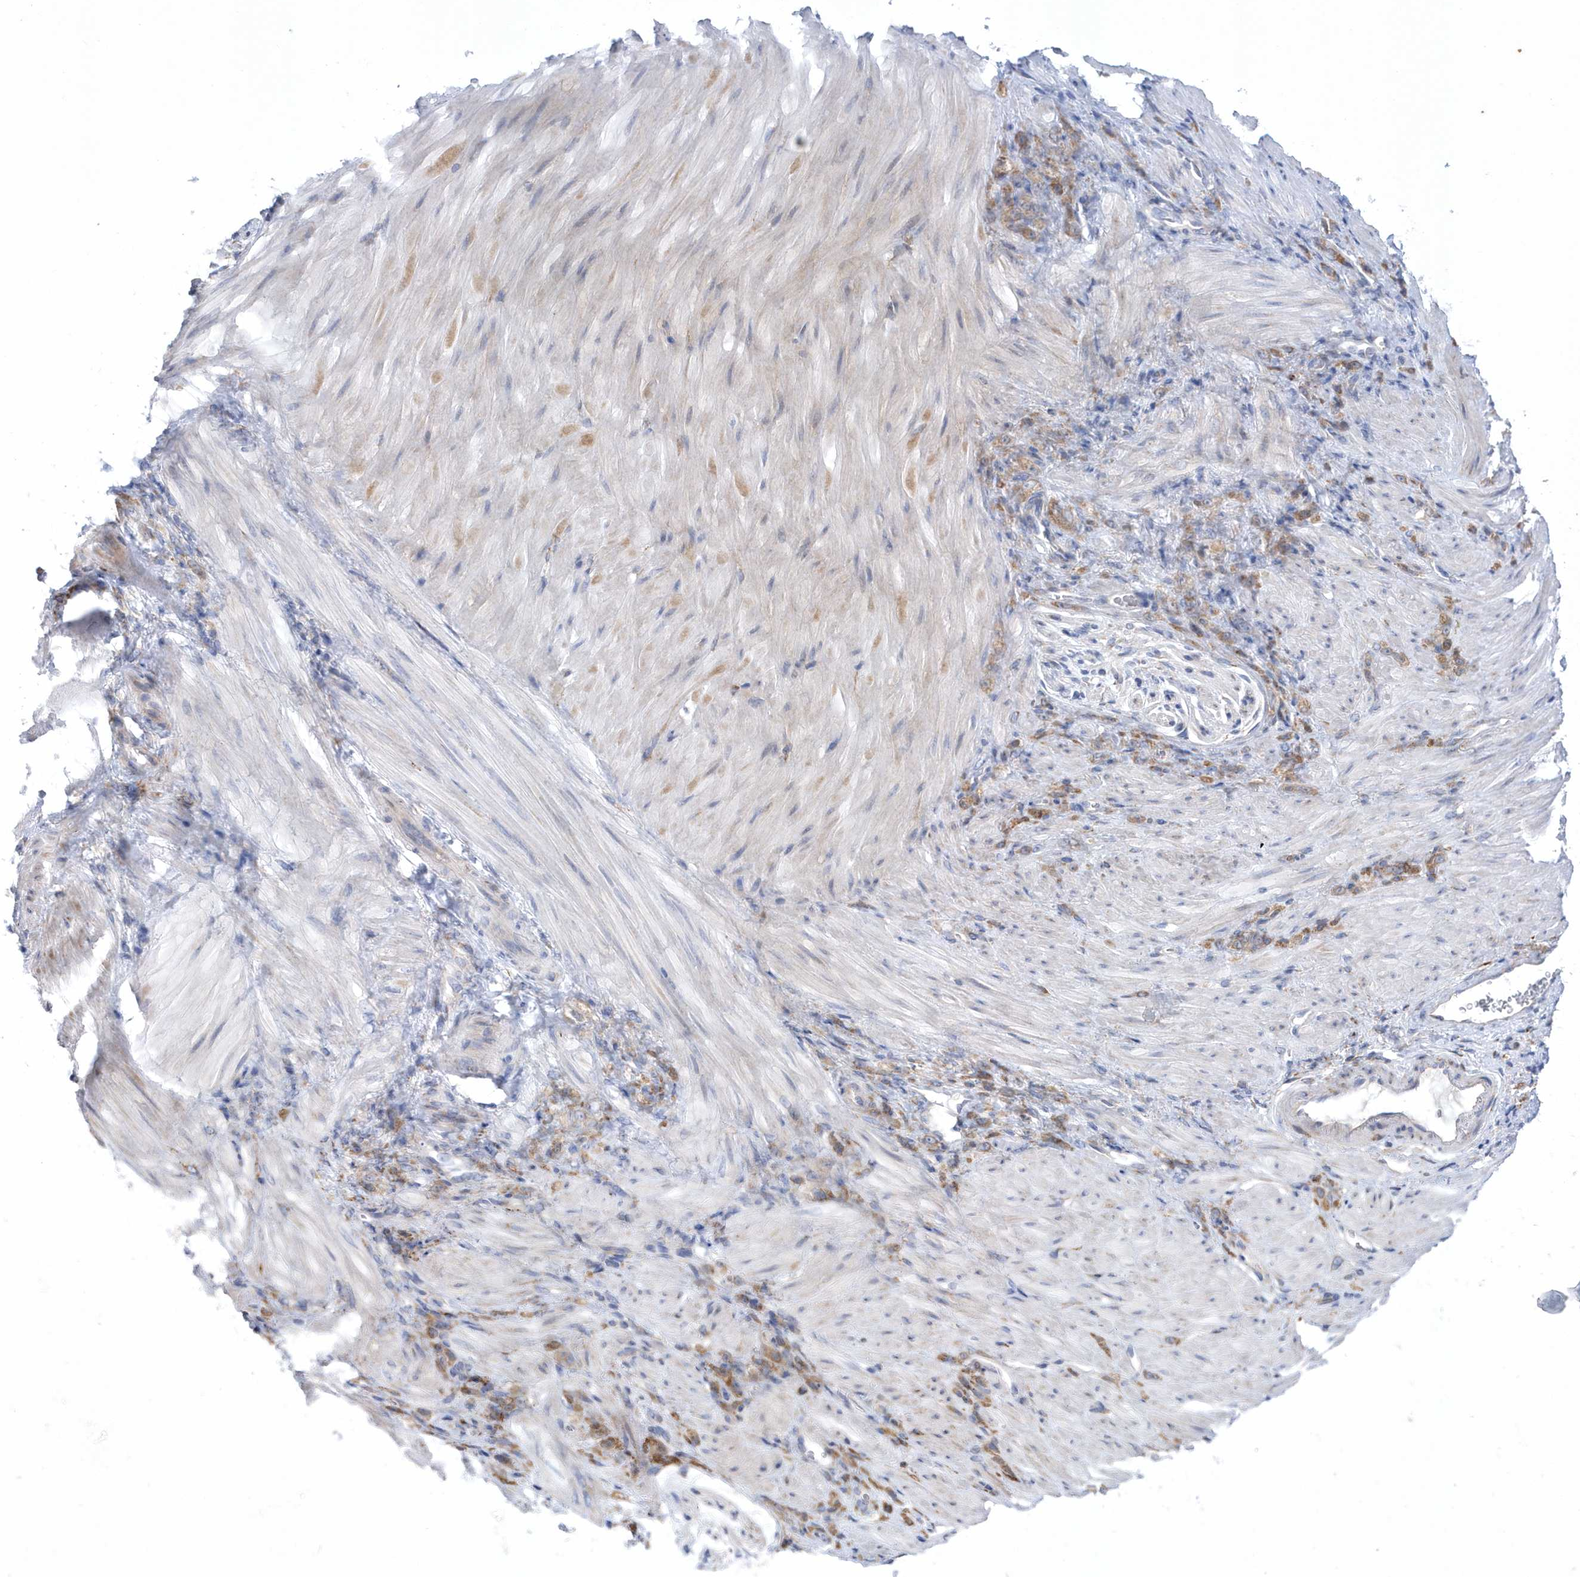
{"staining": {"intensity": "moderate", "quantity": ">75%", "location": "cytoplasmic/membranous"}, "tissue": "stomach cancer", "cell_type": "Tumor cells", "image_type": "cancer", "snomed": [{"axis": "morphology", "description": "Normal tissue, NOS"}, {"axis": "morphology", "description": "Adenocarcinoma, NOS"}, {"axis": "topography", "description": "Stomach"}], "caption": "Moderate cytoplasmic/membranous positivity is seen in about >75% of tumor cells in stomach cancer.", "gene": "MED31", "patient": {"sex": "male", "age": 82}}